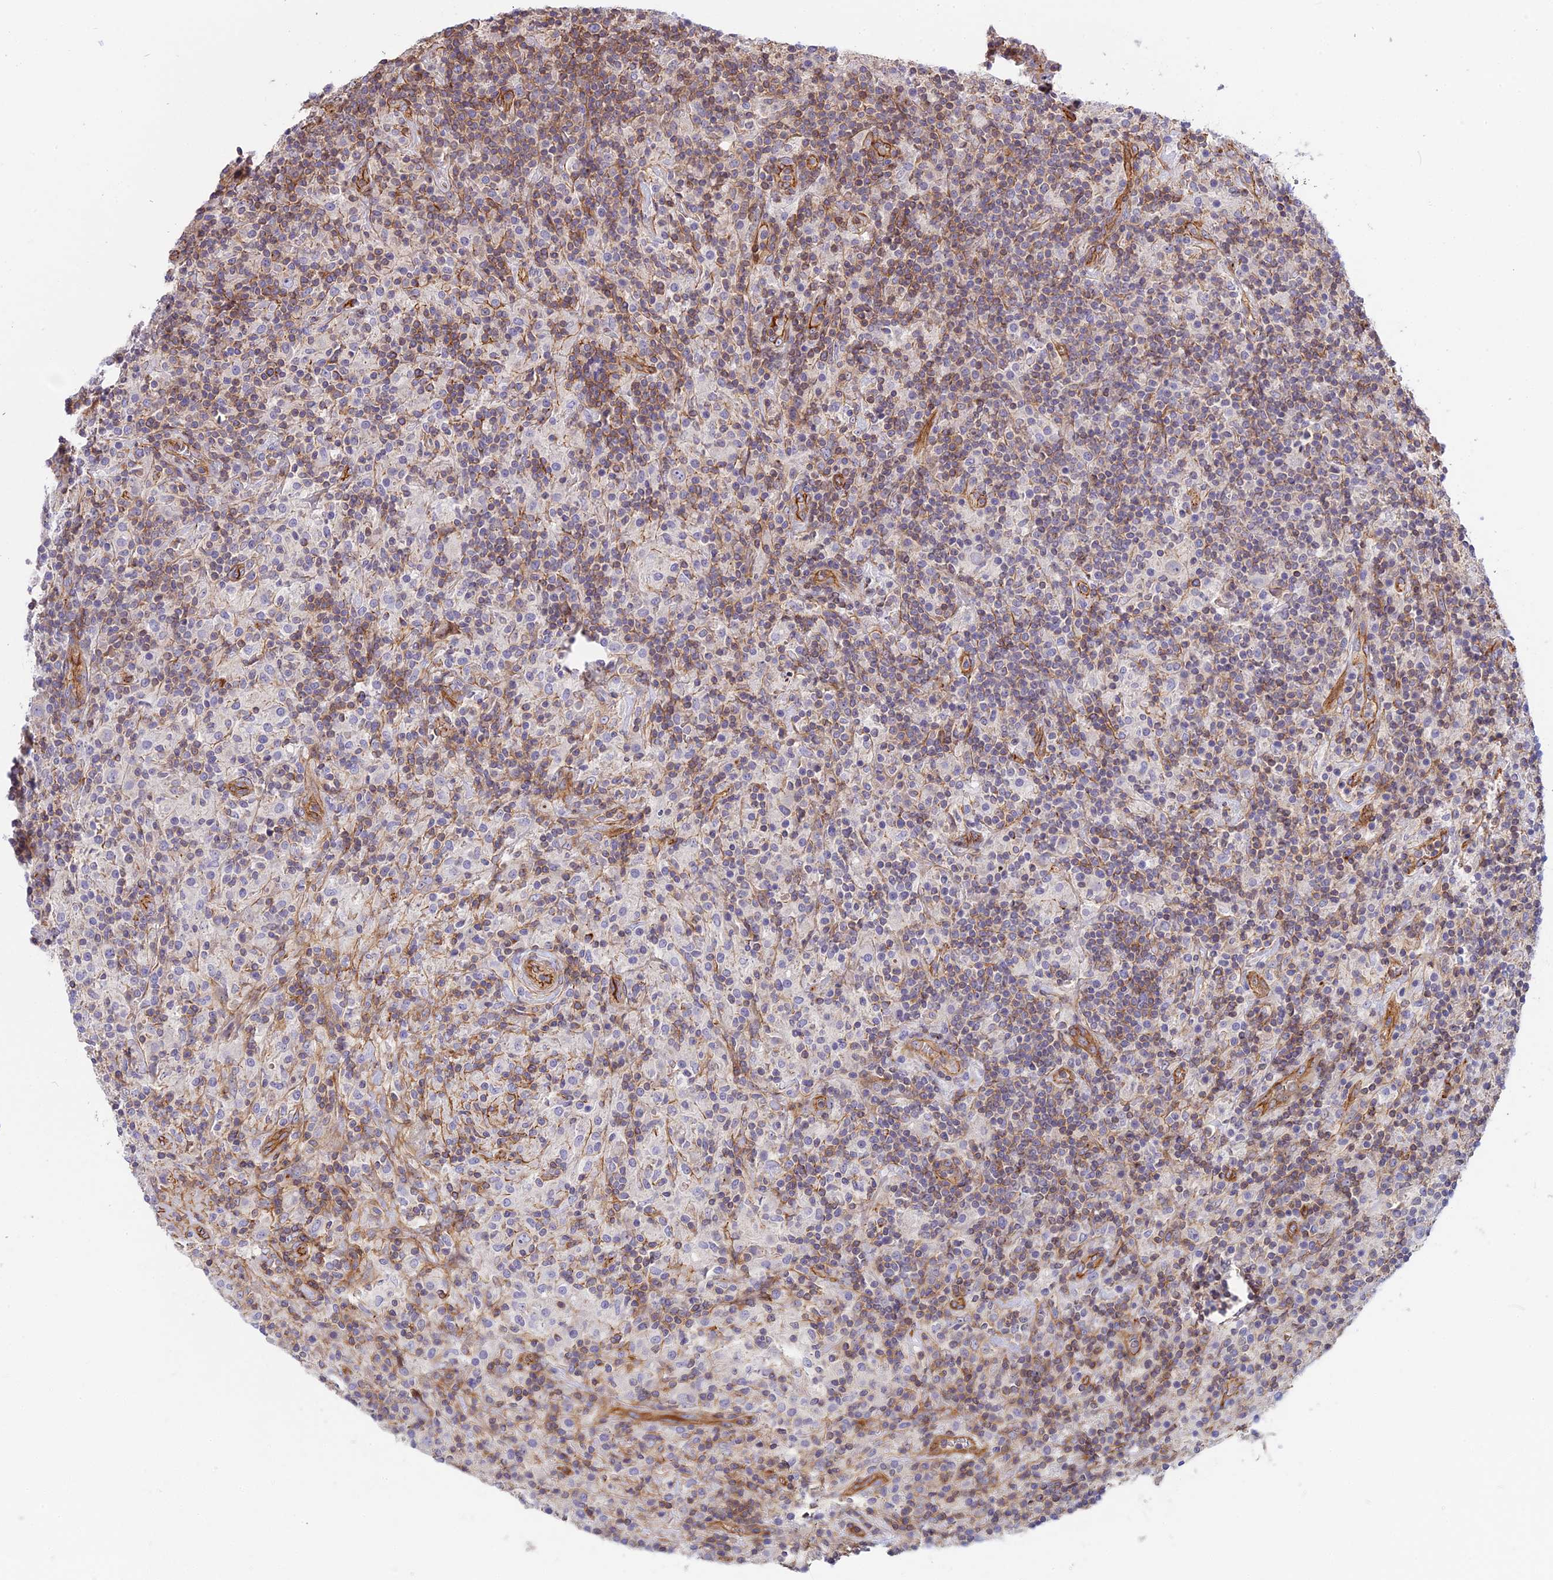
{"staining": {"intensity": "negative", "quantity": "none", "location": "none"}, "tissue": "lymphoma", "cell_type": "Tumor cells", "image_type": "cancer", "snomed": [{"axis": "morphology", "description": "Hodgkin's disease, NOS"}, {"axis": "topography", "description": "Lymph node"}], "caption": "Immunohistochemistry photomicrograph of human lymphoma stained for a protein (brown), which displays no positivity in tumor cells. (DAB immunohistochemistry (IHC) visualized using brightfield microscopy, high magnification).", "gene": "CNBD2", "patient": {"sex": "male", "age": 70}}